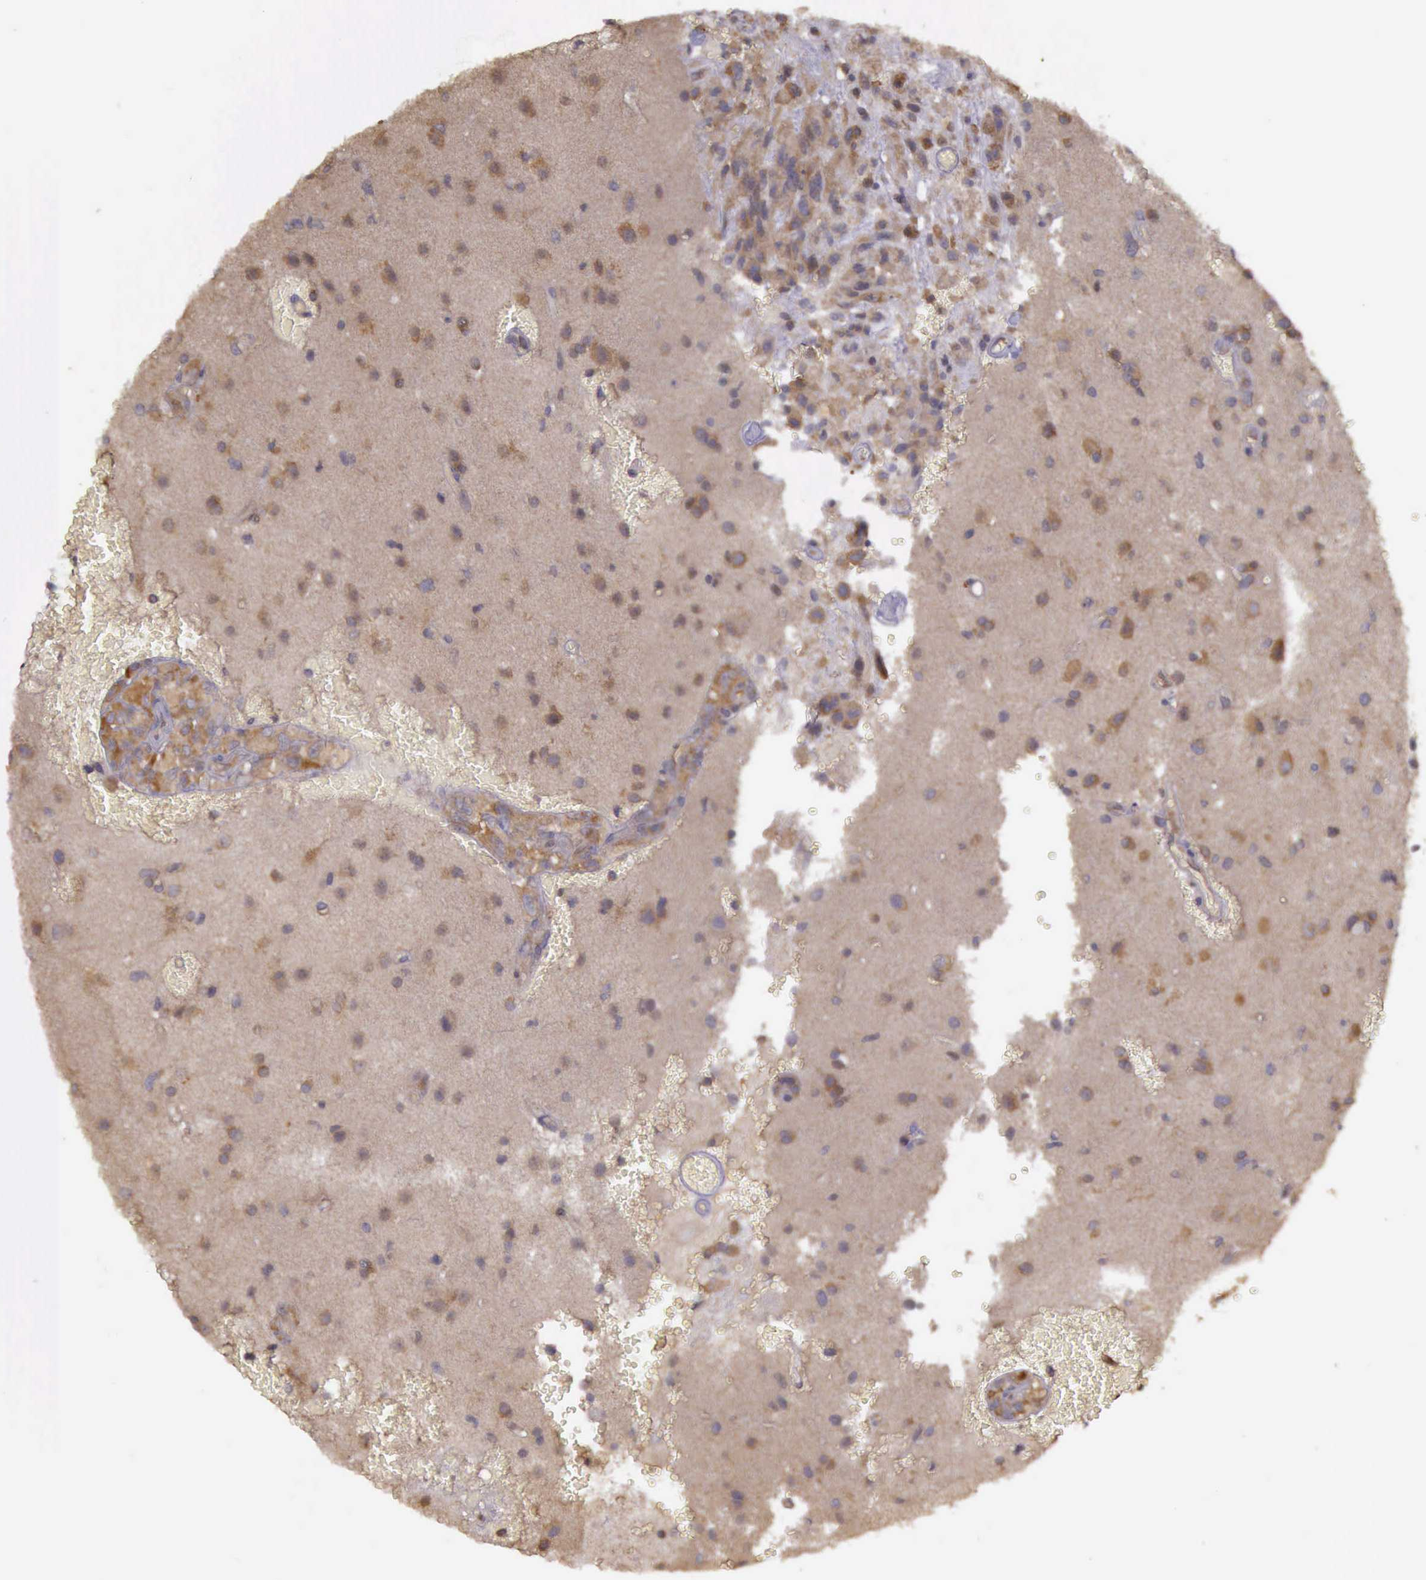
{"staining": {"intensity": "moderate", "quantity": ">75%", "location": "cytoplasmic/membranous"}, "tissue": "glioma", "cell_type": "Tumor cells", "image_type": "cancer", "snomed": [{"axis": "morphology", "description": "Glioma, malignant, High grade"}, {"axis": "topography", "description": "Brain"}], "caption": "Tumor cells show medium levels of moderate cytoplasmic/membranous positivity in about >75% of cells in human high-grade glioma (malignant).", "gene": "EIF5", "patient": {"sex": "male", "age": 48}}